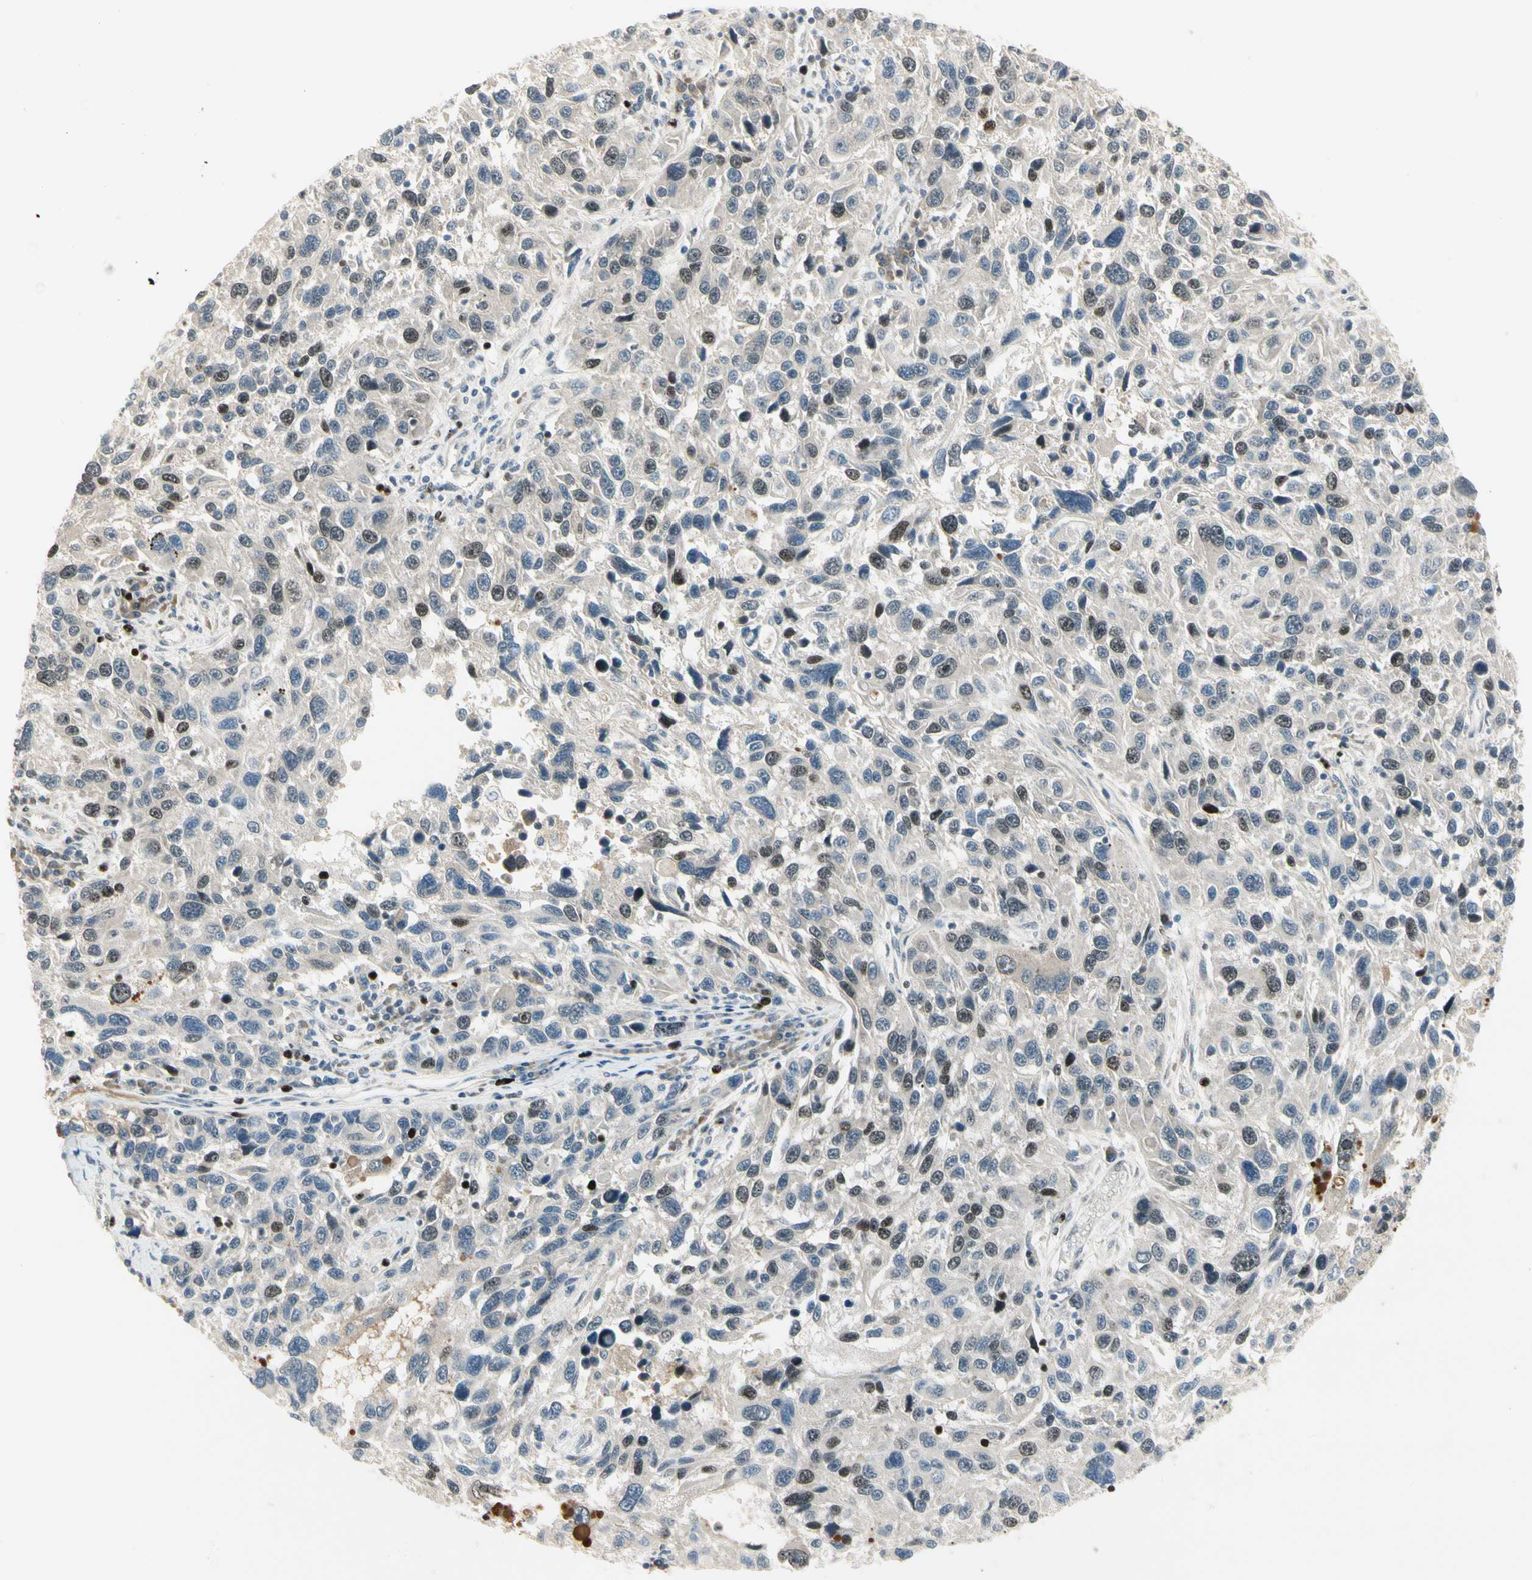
{"staining": {"intensity": "moderate", "quantity": "<25%", "location": "nuclear"}, "tissue": "melanoma", "cell_type": "Tumor cells", "image_type": "cancer", "snomed": [{"axis": "morphology", "description": "Malignant melanoma, NOS"}, {"axis": "topography", "description": "Skin"}], "caption": "Human malignant melanoma stained for a protein (brown) exhibits moderate nuclear positive expression in approximately <25% of tumor cells.", "gene": "PITX1", "patient": {"sex": "male", "age": 53}}